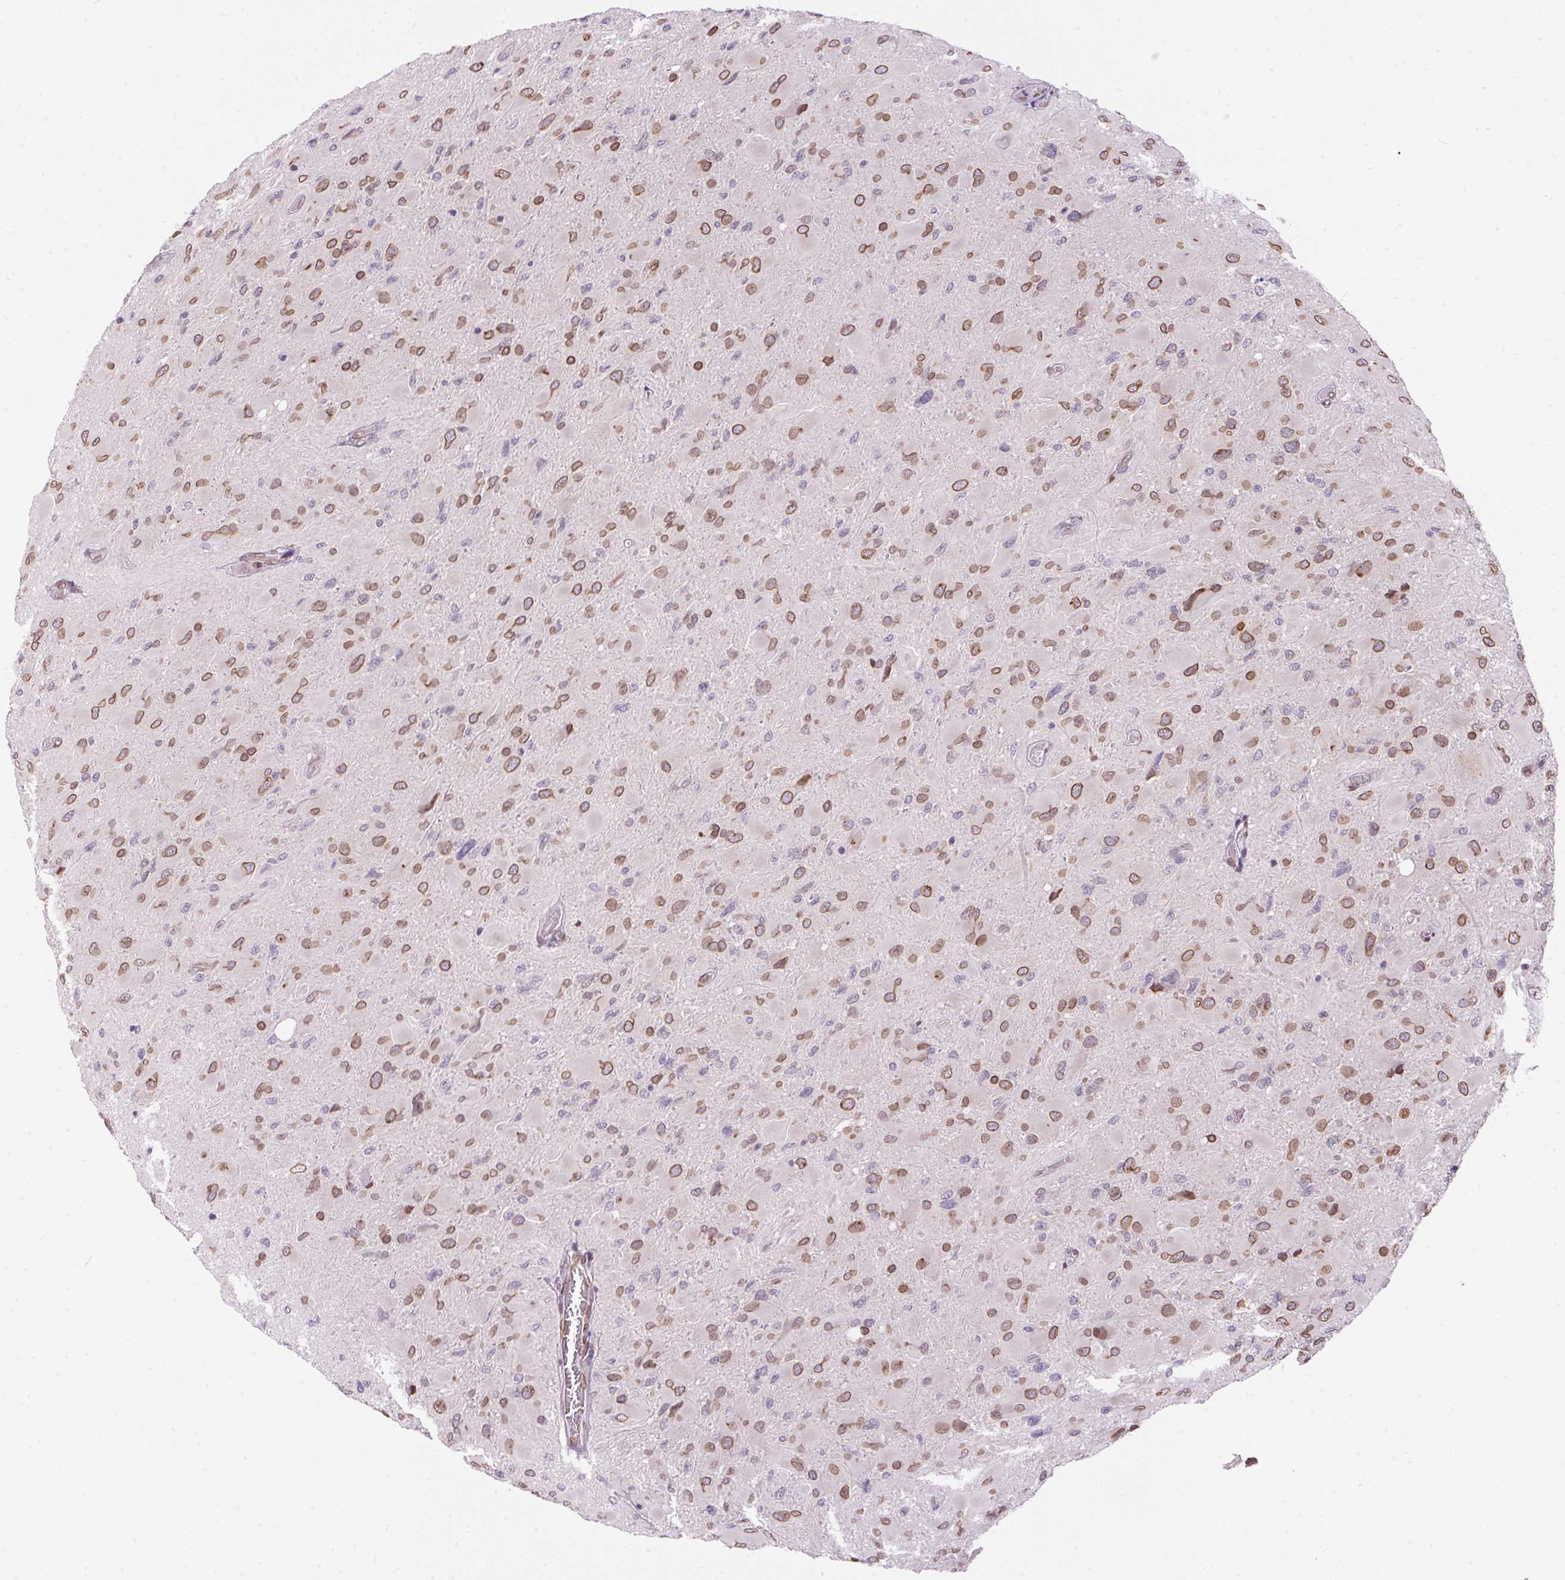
{"staining": {"intensity": "moderate", "quantity": ">75%", "location": "cytoplasmic/membranous,nuclear"}, "tissue": "glioma", "cell_type": "Tumor cells", "image_type": "cancer", "snomed": [{"axis": "morphology", "description": "Glioma, malignant, High grade"}, {"axis": "topography", "description": "Cerebral cortex"}], "caption": "Moderate cytoplasmic/membranous and nuclear positivity for a protein is seen in about >75% of tumor cells of high-grade glioma (malignant) using immunohistochemistry (IHC).", "gene": "TMEM175", "patient": {"sex": "female", "age": 36}}